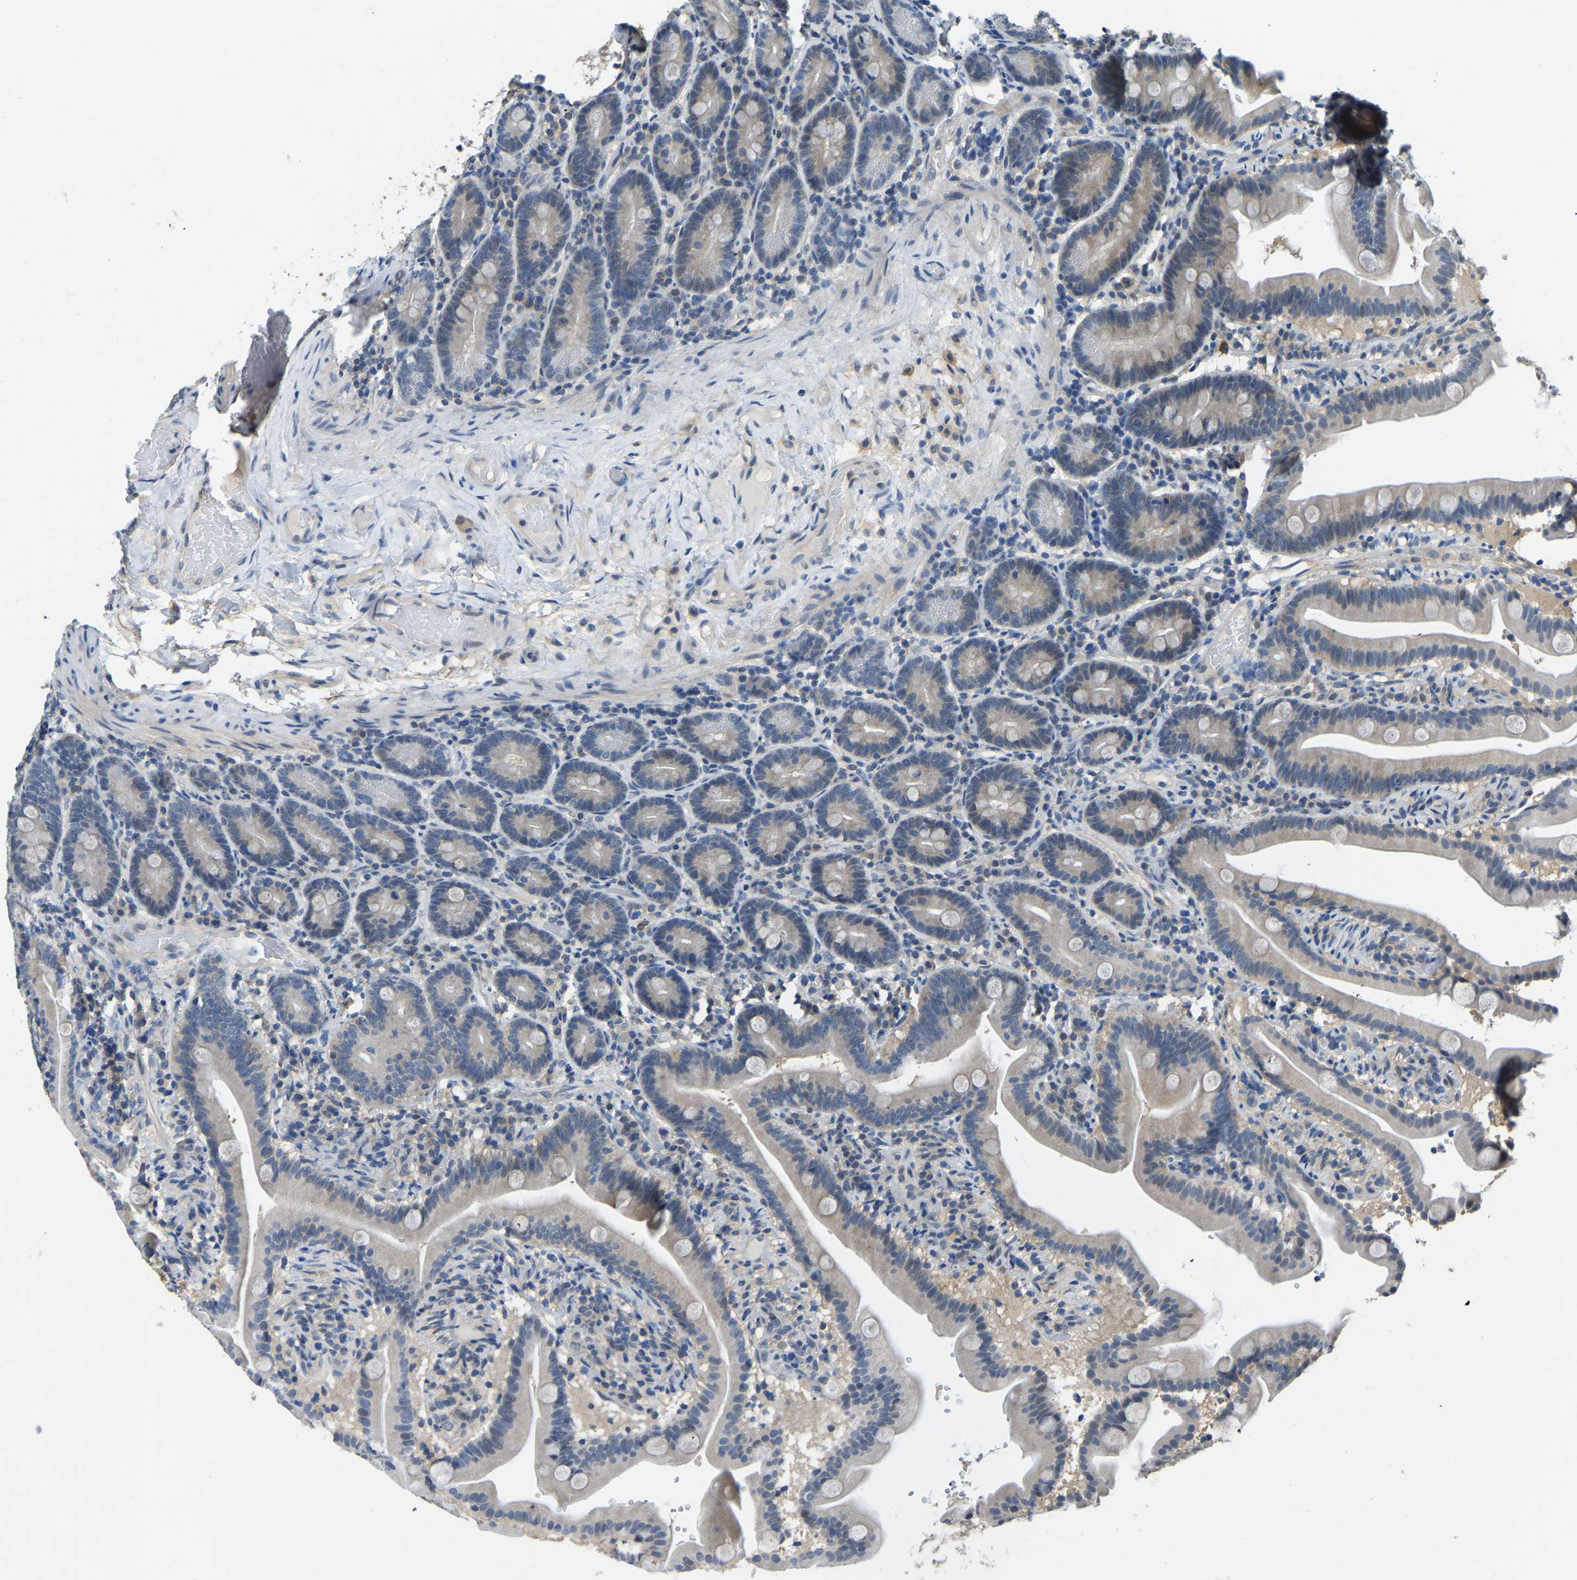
{"staining": {"intensity": "negative", "quantity": "none", "location": "none"}, "tissue": "duodenum", "cell_type": "Glandular cells", "image_type": "normal", "snomed": [{"axis": "morphology", "description": "Normal tissue, NOS"}, {"axis": "topography", "description": "Duodenum"}], "caption": "DAB (3,3'-diaminobenzidine) immunohistochemical staining of unremarkable duodenum displays no significant expression in glandular cells.", "gene": "AHNAK", "patient": {"sex": "male", "age": 54}}